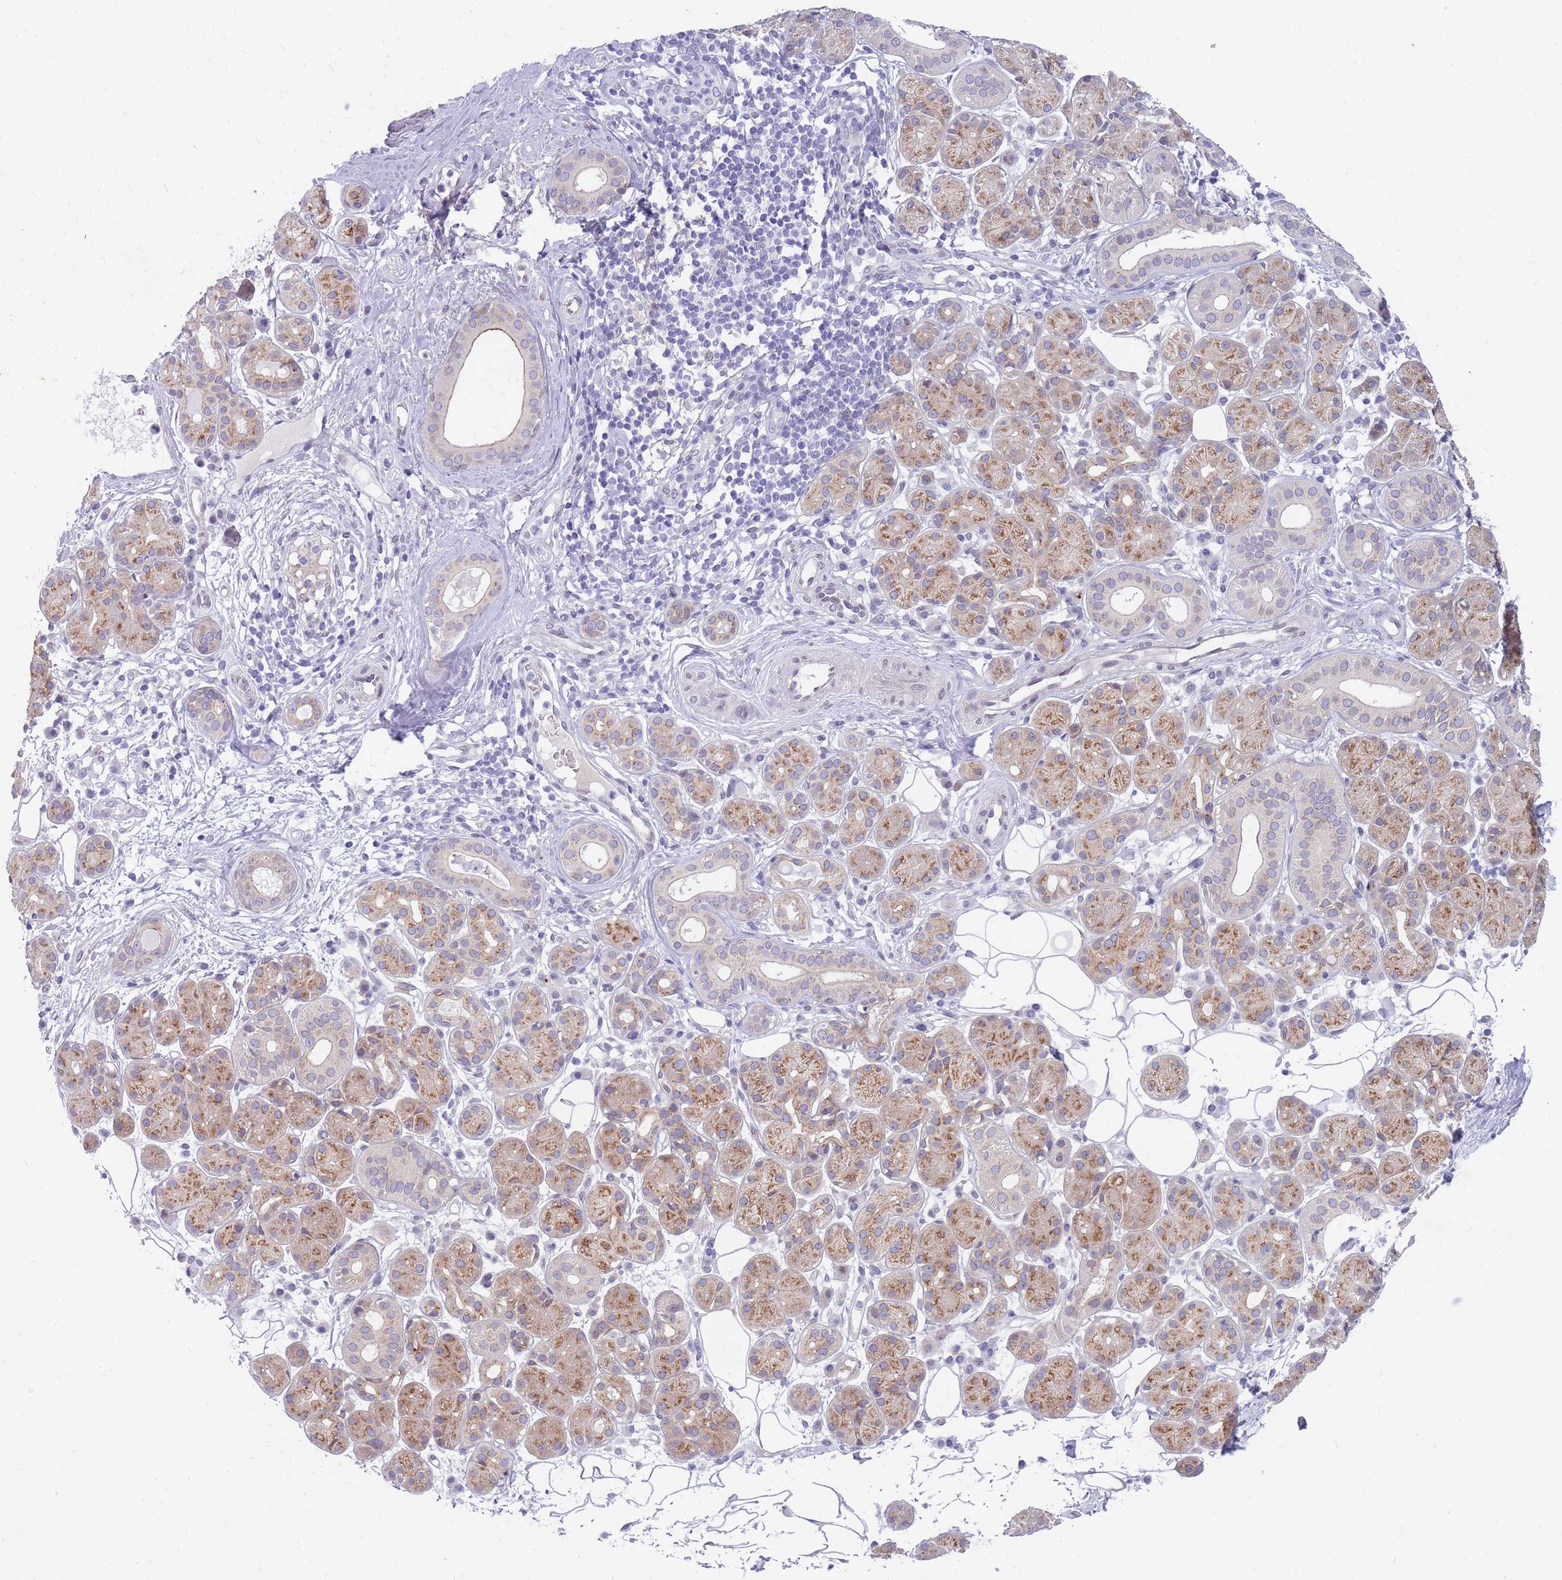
{"staining": {"intensity": "moderate", "quantity": "25%-75%", "location": "cytoplasmic/membranous"}, "tissue": "salivary gland", "cell_type": "Glandular cells", "image_type": "normal", "snomed": [{"axis": "morphology", "description": "Squamous cell carcinoma, NOS"}, {"axis": "topography", "description": "Skin"}, {"axis": "topography", "description": "Head-Neck"}], "caption": "IHC staining of unremarkable salivary gland, which displays medium levels of moderate cytoplasmic/membranous expression in approximately 25%-75% of glandular cells indicating moderate cytoplasmic/membranous protein staining. The staining was performed using DAB (brown) for protein detection and nuclei were counterstained in hematoxylin (blue).", "gene": "HOOK2", "patient": {"sex": "male", "age": 80}}